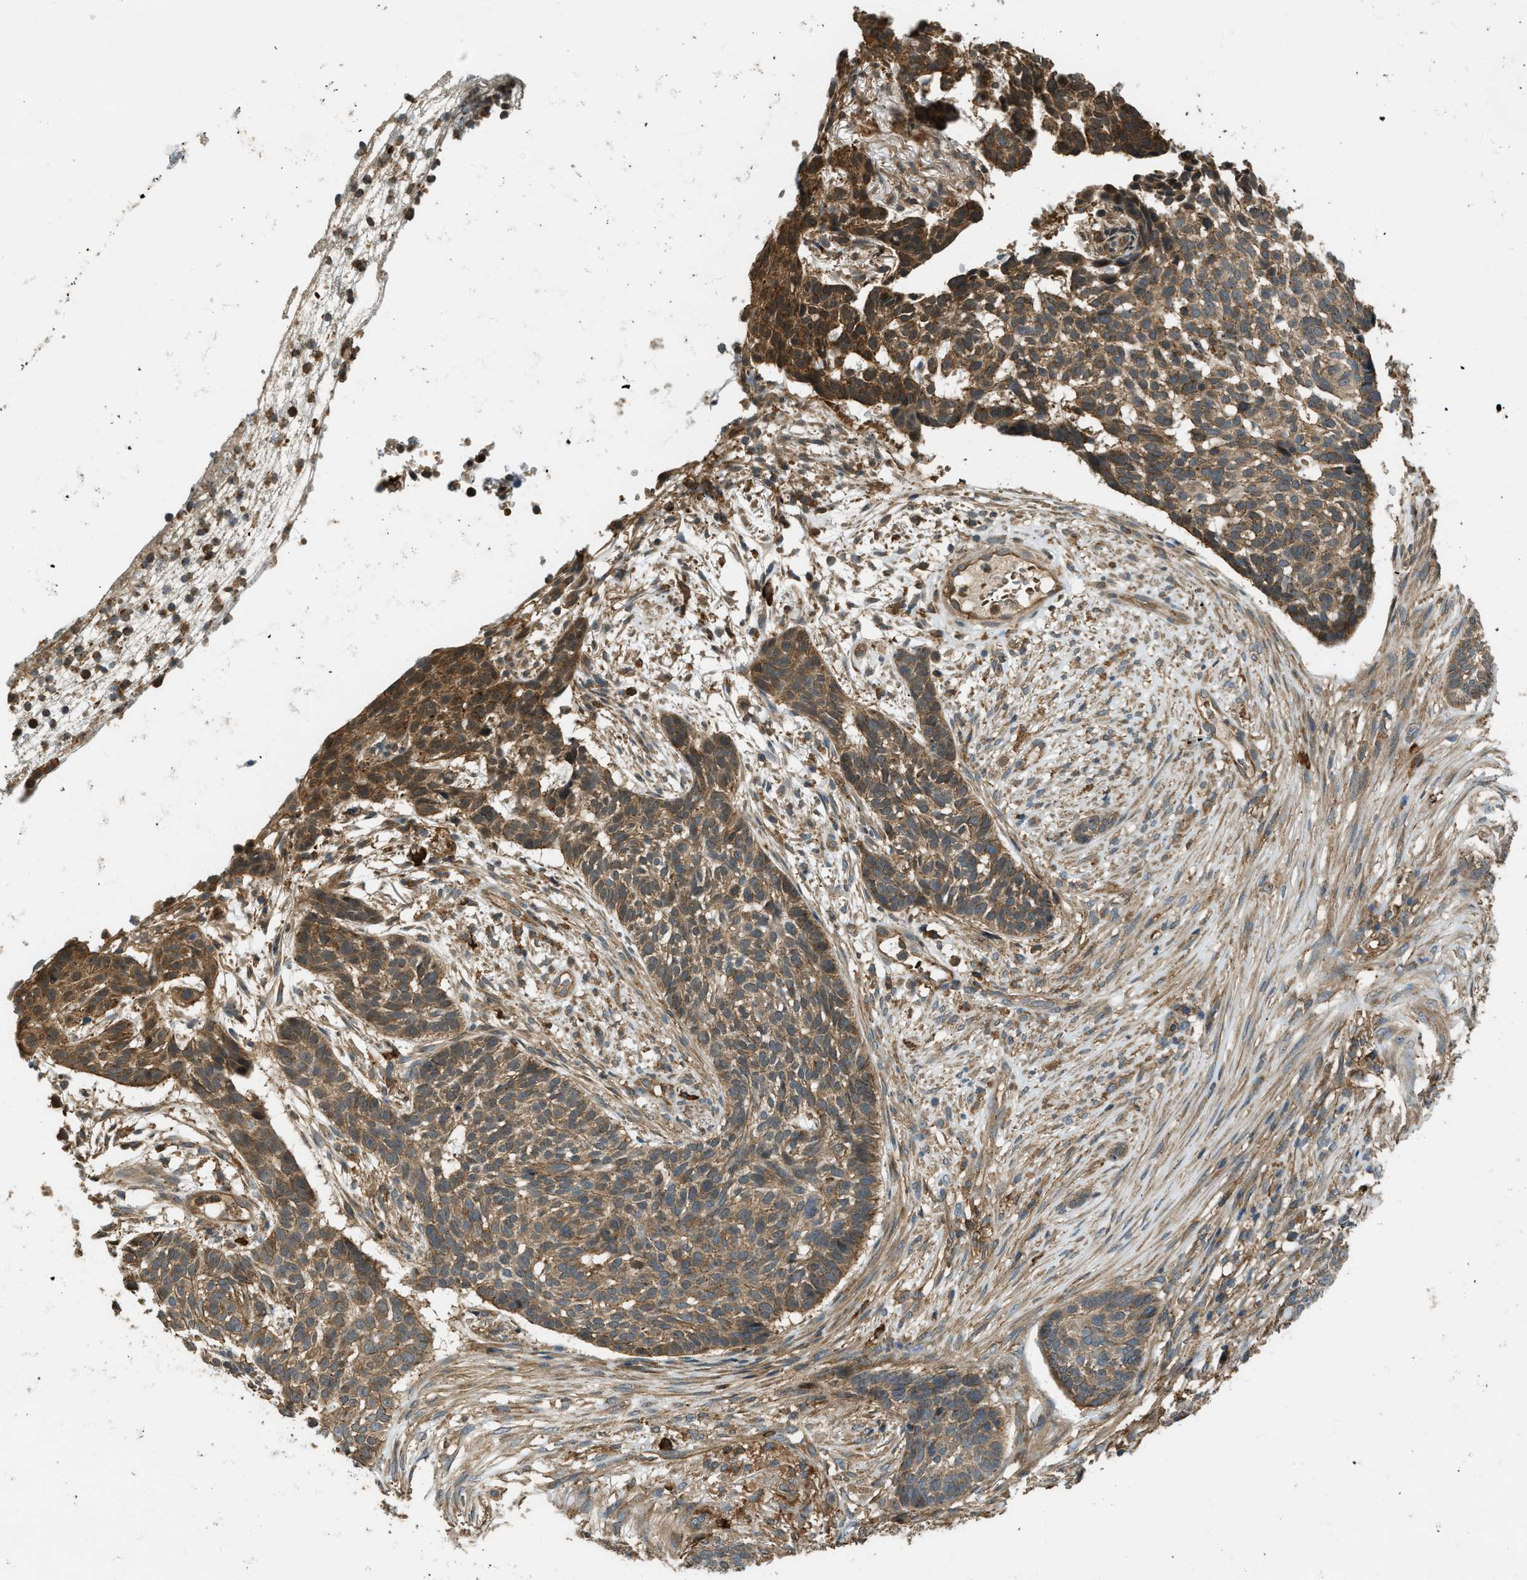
{"staining": {"intensity": "moderate", "quantity": ">75%", "location": "cytoplasmic/membranous"}, "tissue": "skin cancer", "cell_type": "Tumor cells", "image_type": "cancer", "snomed": [{"axis": "morphology", "description": "Basal cell carcinoma"}, {"axis": "topography", "description": "Skin"}], "caption": "Protein staining of skin basal cell carcinoma tissue shows moderate cytoplasmic/membranous positivity in approximately >75% of tumor cells.", "gene": "BAG4", "patient": {"sex": "male", "age": 85}}